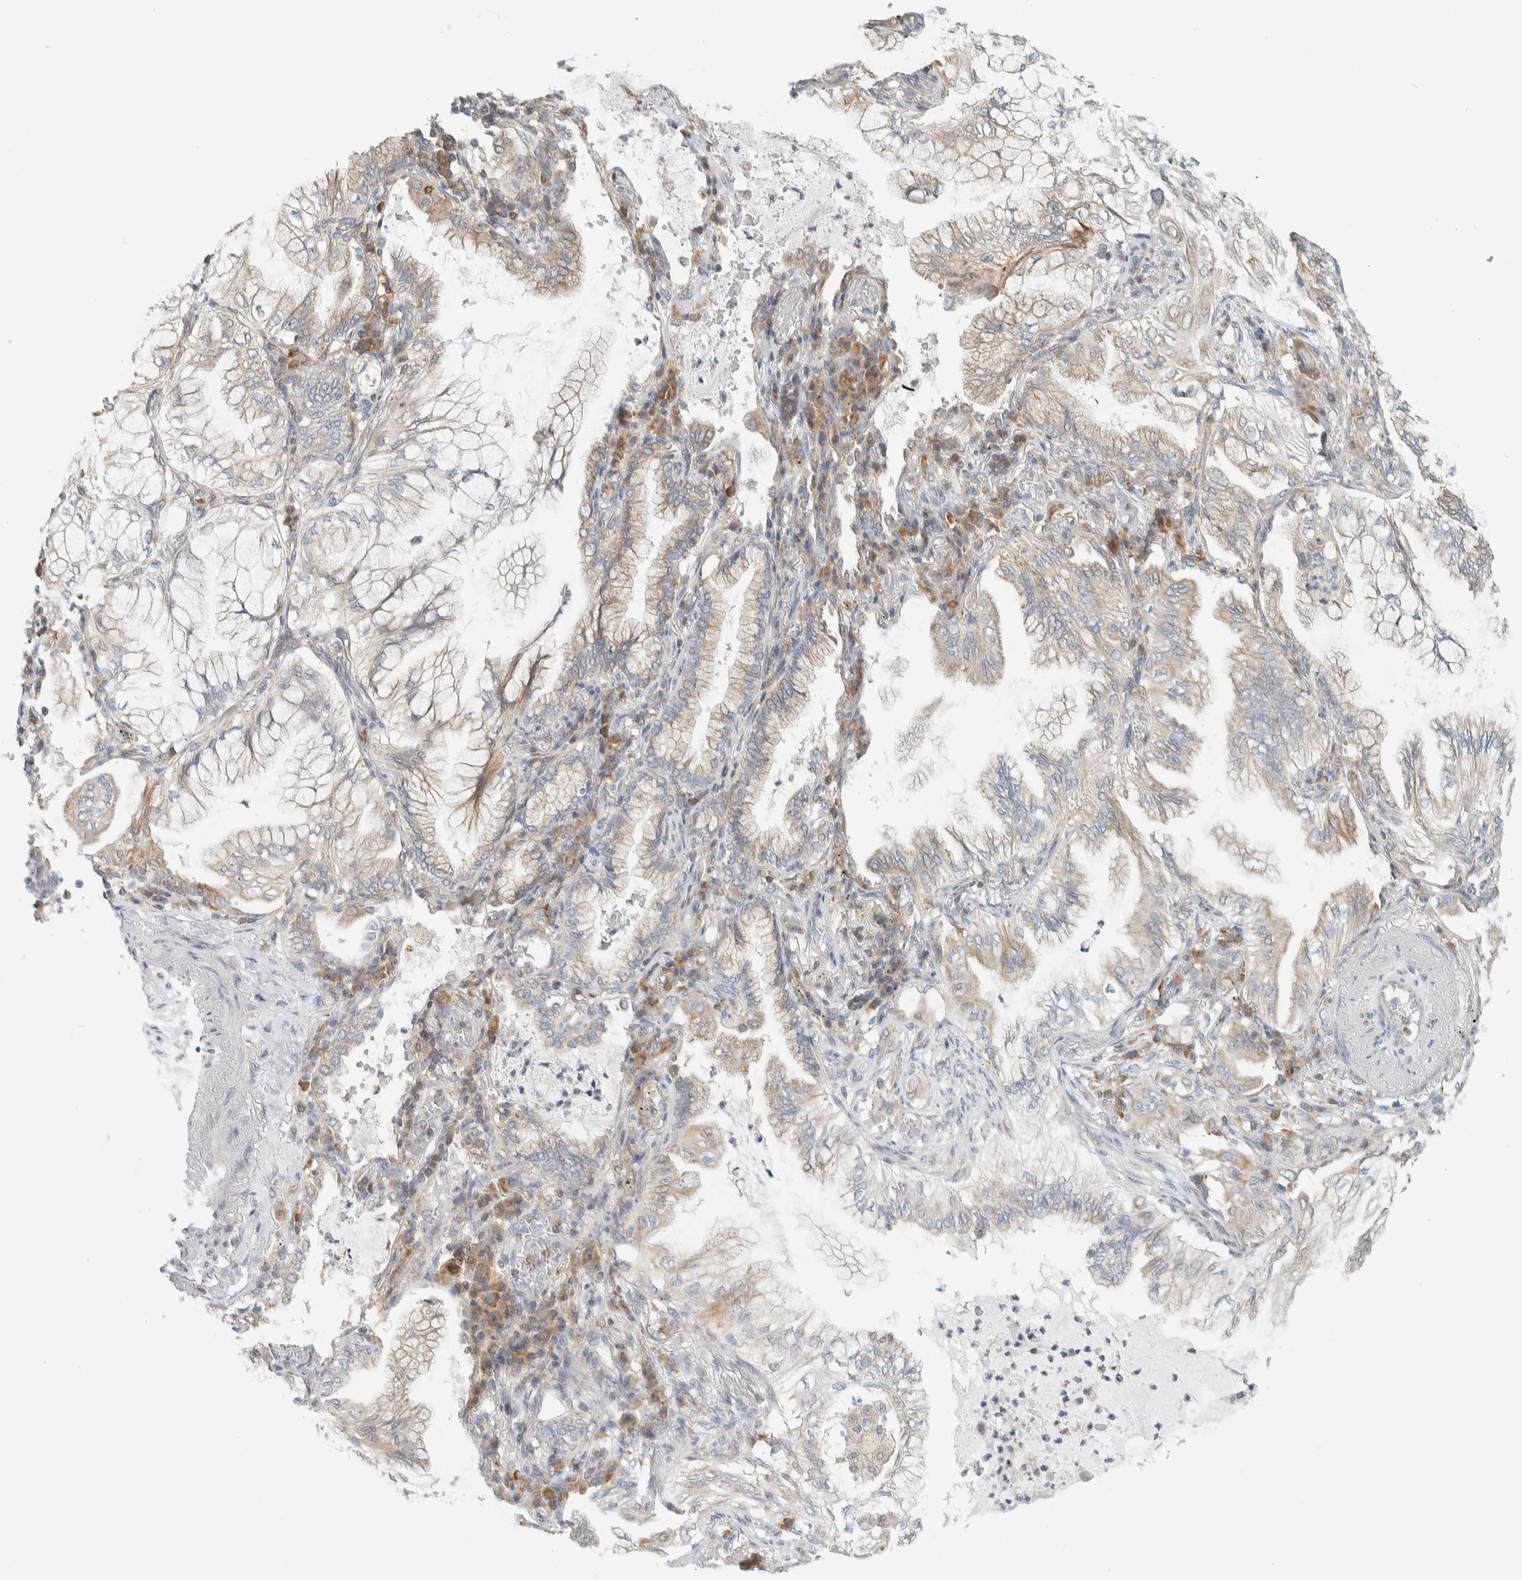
{"staining": {"intensity": "weak", "quantity": "<25%", "location": "cytoplasmic/membranous"}, "tissue": "lung cancer", "cell_type": "Tumor cells", "image_type": "cancer", "snomed": [{"axis": "morphology", "description": "Adenocarcinoma, NOS"}, {"axis": "topography", "description": "Lung"}], "caption": "Adenocarcinoma (lung) was stained to show a protein in brown. There is no significant positivity in tumor cells.", "gene": "CCDC57", "patient": {"sex": "female", "age": 70}}